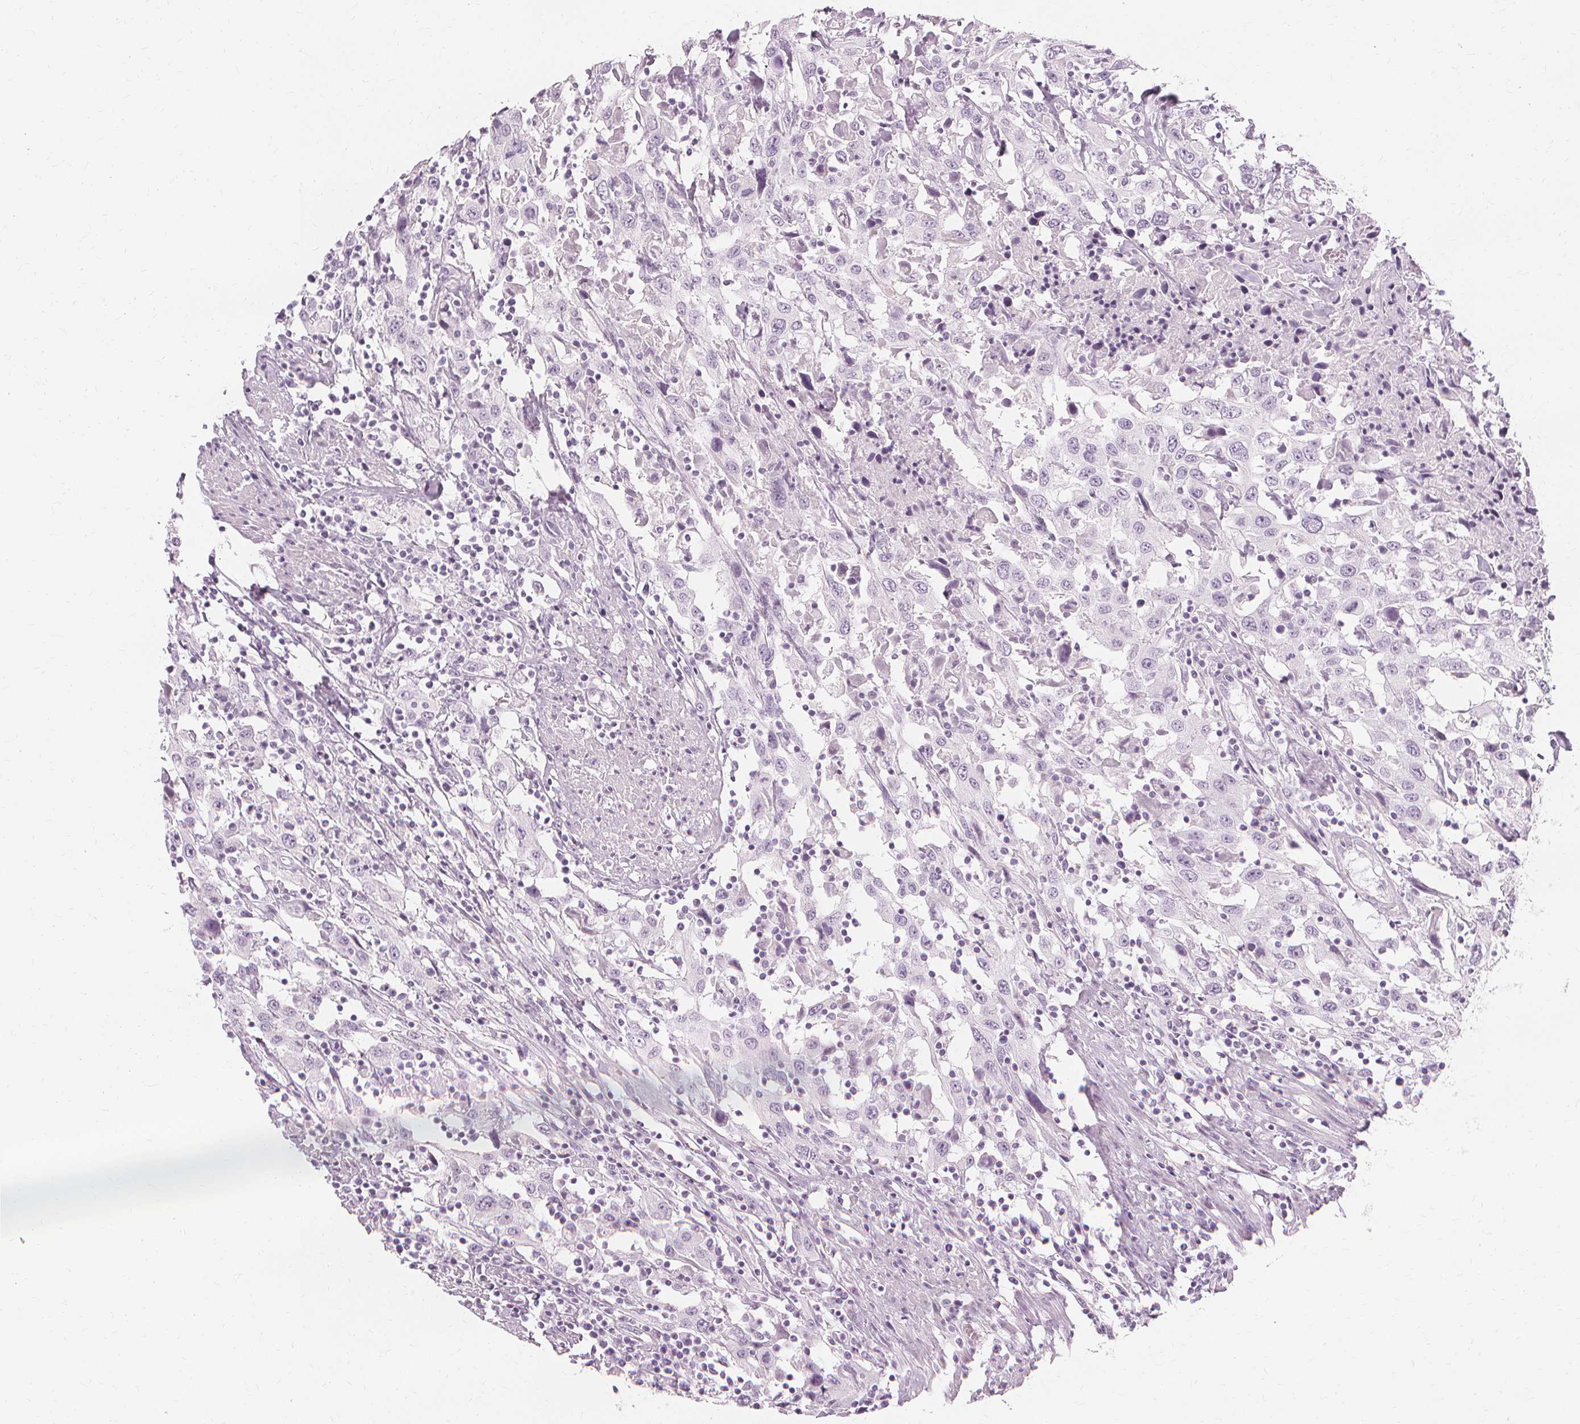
{"staining": {"intensity": "negative", "quantity": "none", "location": "none"}, "tissue": "urothelial cancer", "cell_type": "Tumor cells", "image_type": "cancer", "snomed": [{"axis": "morphology", "description": "Urothelial carcinoma, High grade"}, {"axis": "topography", "description": "Urinary bladder"}], "caption": "Immunohistochemistry (IHC) micrograph of neoplastic tissue: urothelial carcinoma (high-grade) stained with DAB (3,3'-diaminobenzidine) shows no significant protein staining in tumor cells. (DAB immunohistochemistry visualized using brightfield microscopy, high magnification).", "gene": "TFF1", "patient": {"sex": "male", "age": 61}}